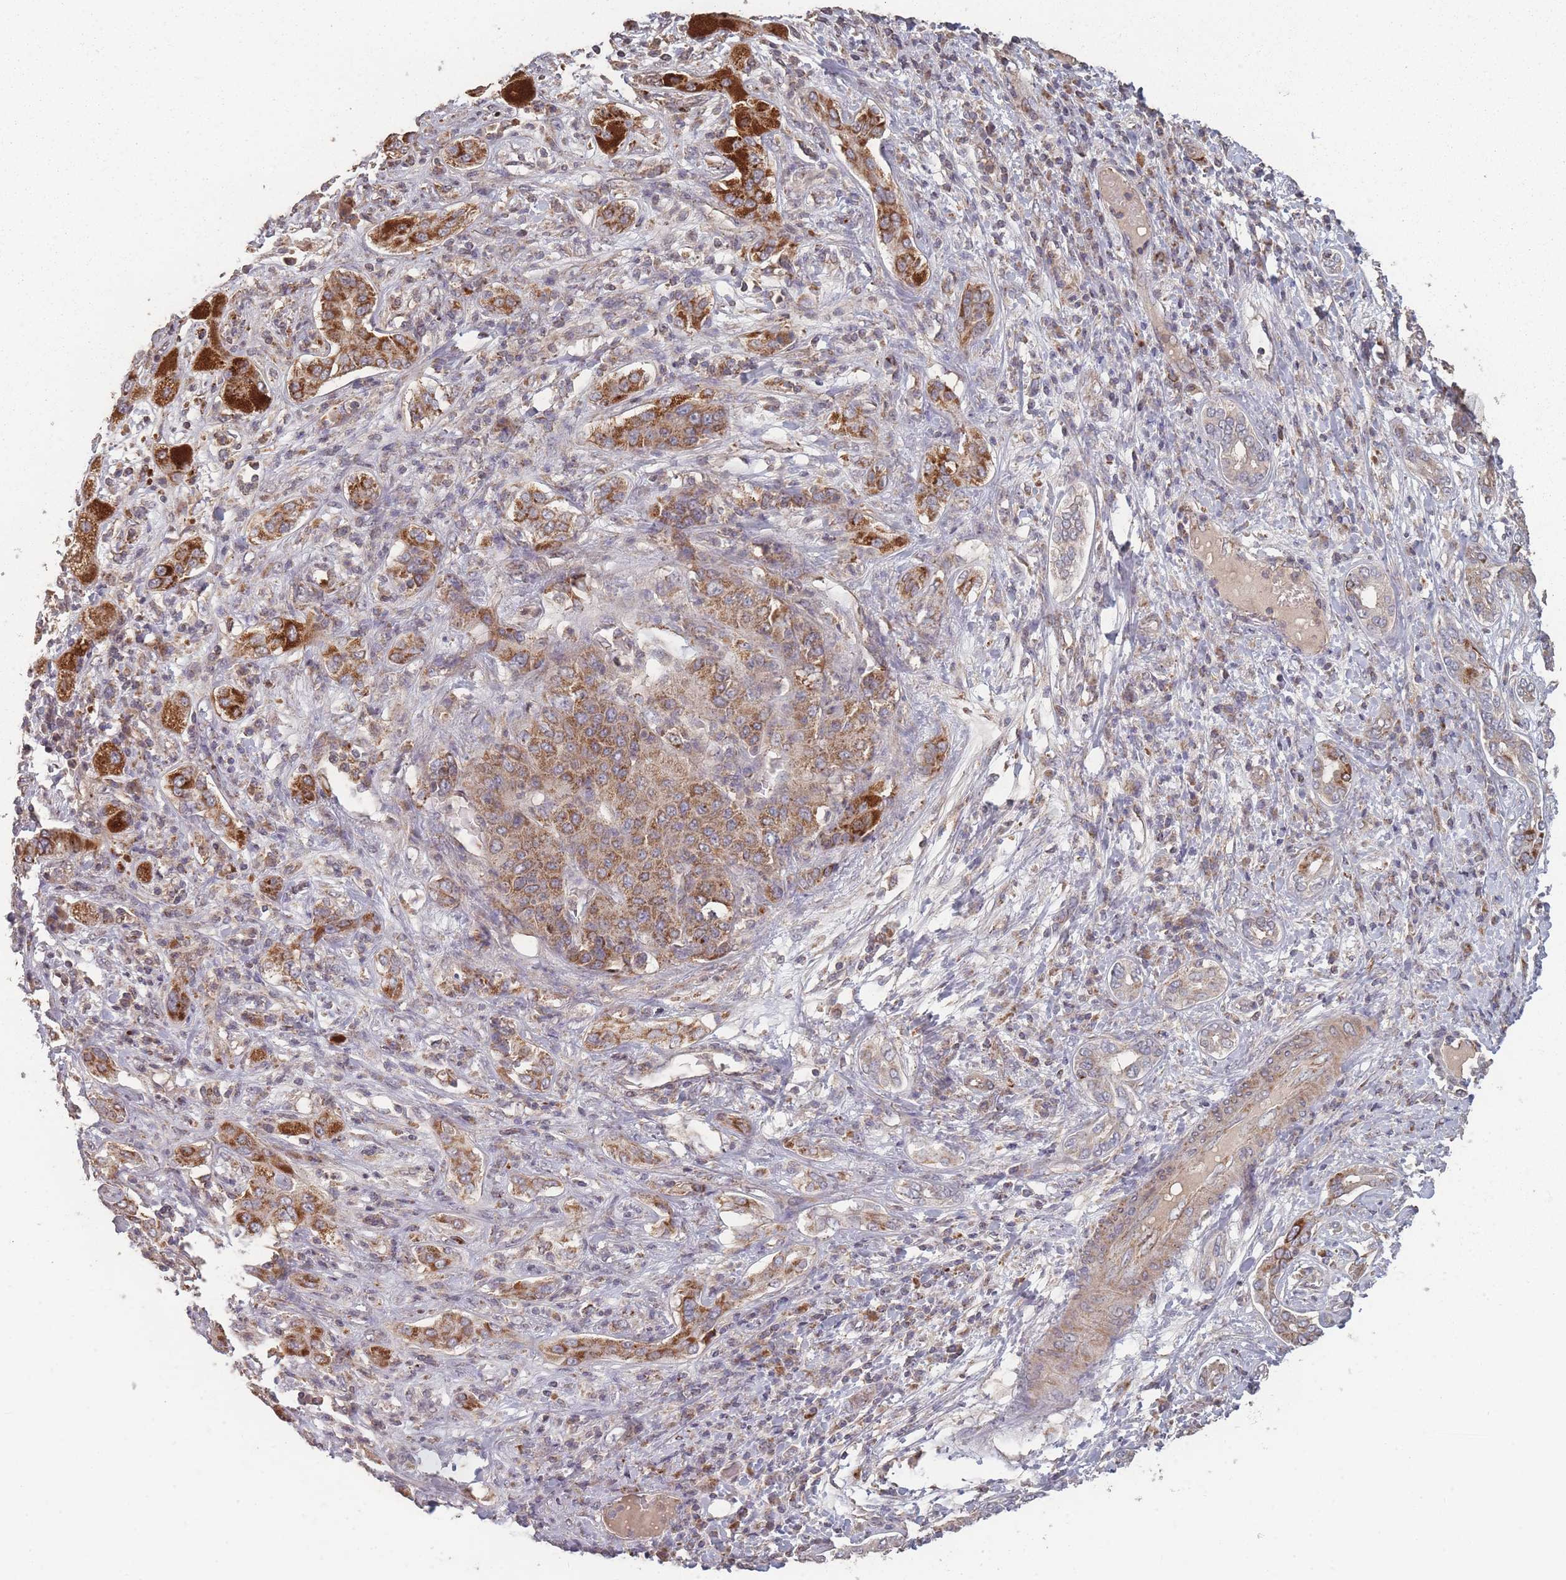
{"staining": {"intensity": "moderate", "quantity": ">75%", "location": "cytoplasmic/membranous"}, "tissue": "liver cancer", "cell_type": "Tumor cells", "image_type": "cancer", "snomed": [{"axis": "morphology", "description": "Carcinoma, Hepatocellular, NOS"}, {"axis": "topography", "description": "Liver"}], "caption": "Immunohistochemical staining of human liver cancer shows moderate cytoplasmic/membranous protein expression in about >75% of tumor cells. The staining is performed using DAB (3,3'-diaminobenzidine) brown chromogen to label protein expression. The nuclei are counter-stained blue using hematoxylin.", "gene": "LYRM7", "patient": {"sex": "male", "age": 65}}